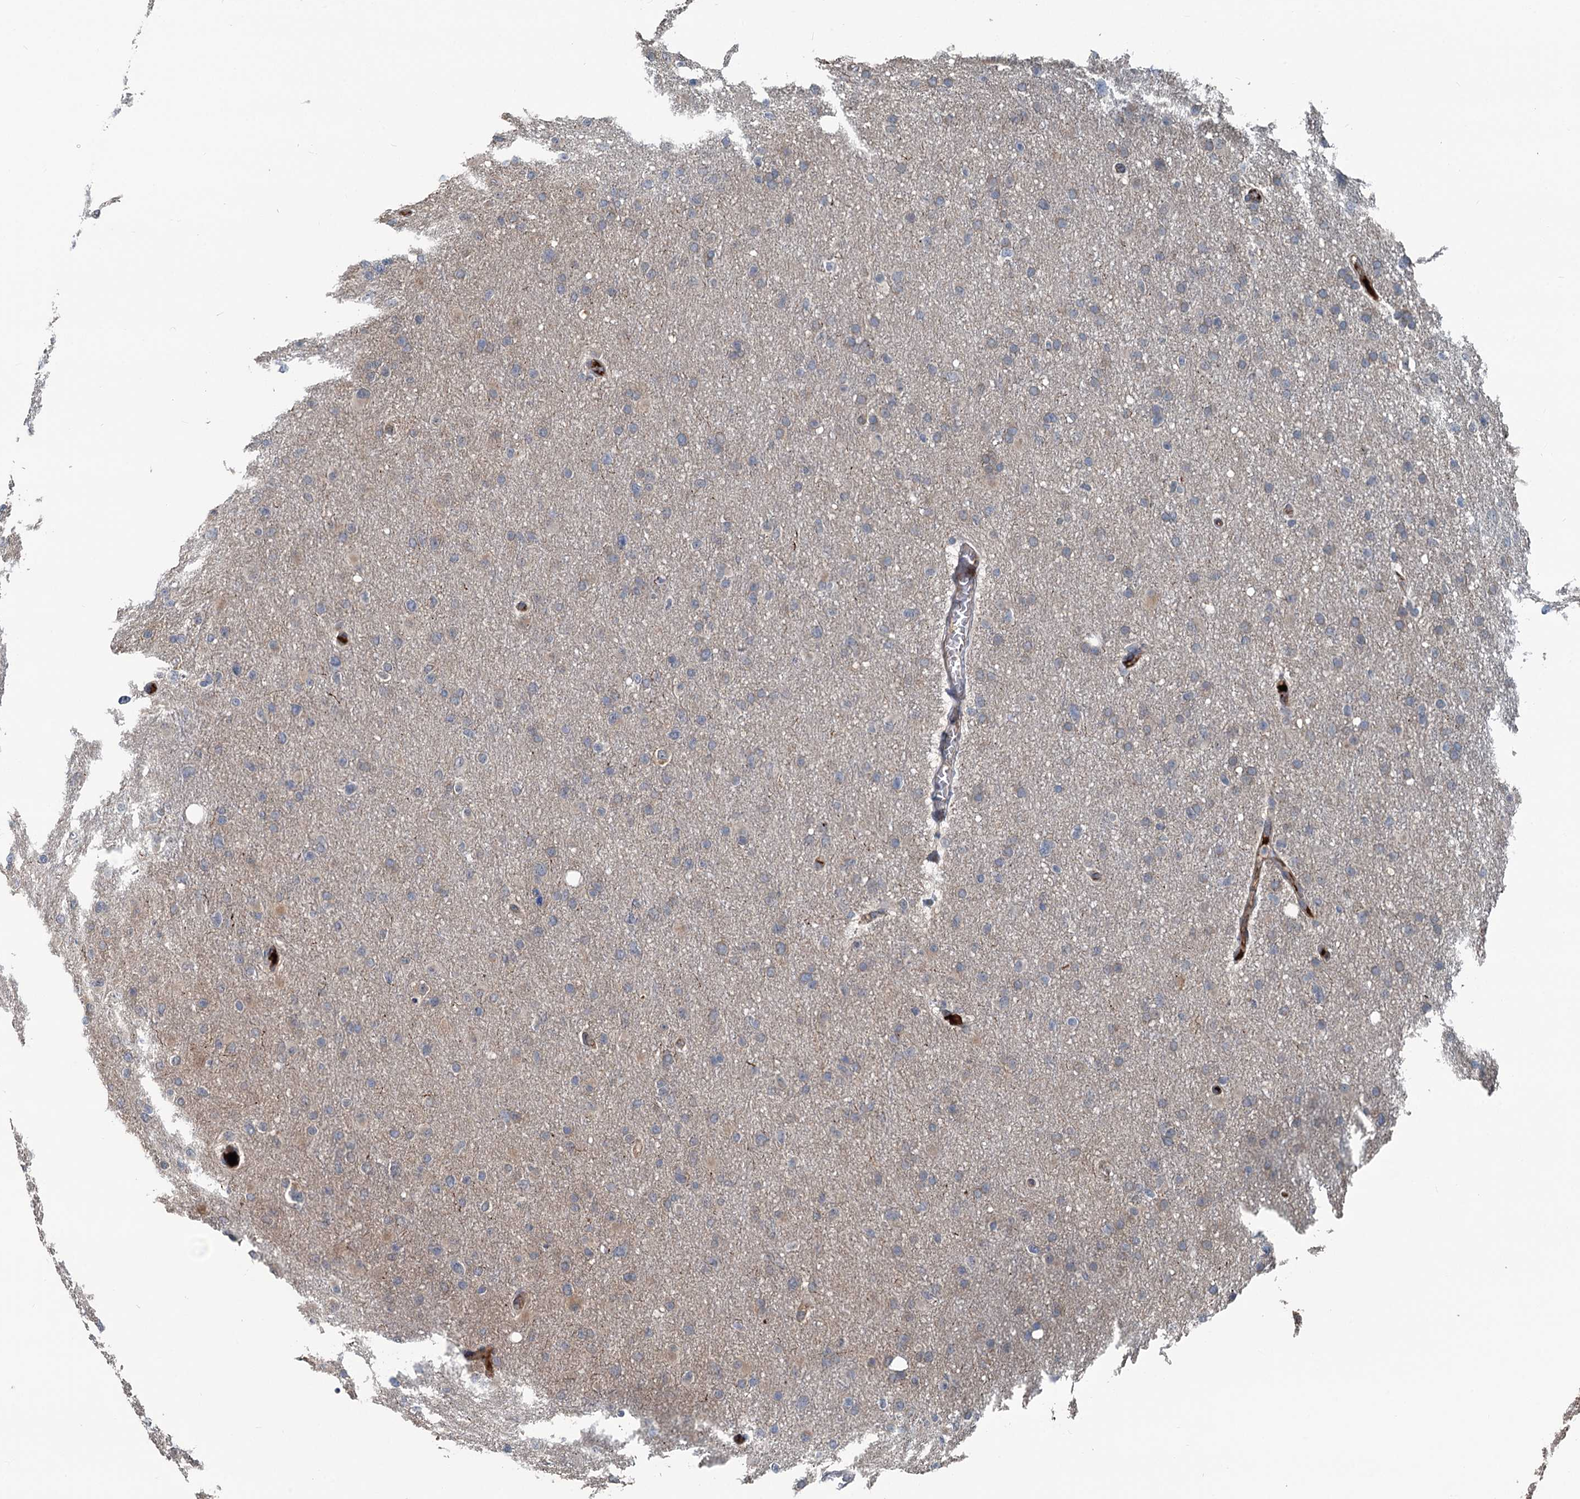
{"staining": {"intensity": "weak", "quantity": "<25%", "location": "cytoplasmic/membranous"}, "tissue": "glioma", "cell_type": "Tumor cells", "image_type": "cancer", "snomed": [{"axis": "morphology", "description": "Glioma, malignant, High grade"}, {"axis": "topography", "description": "Cerebral cortex"}], "caption": "IHC histopathology image of neoplastic tissue: human malignant high-grade glioma stained with DAB (3,3'-diaminobenzidine) shows no significant protein staining in tumor cells.", "gene": "TEDC1", "patient": {"sex": "female", "age": 36}}